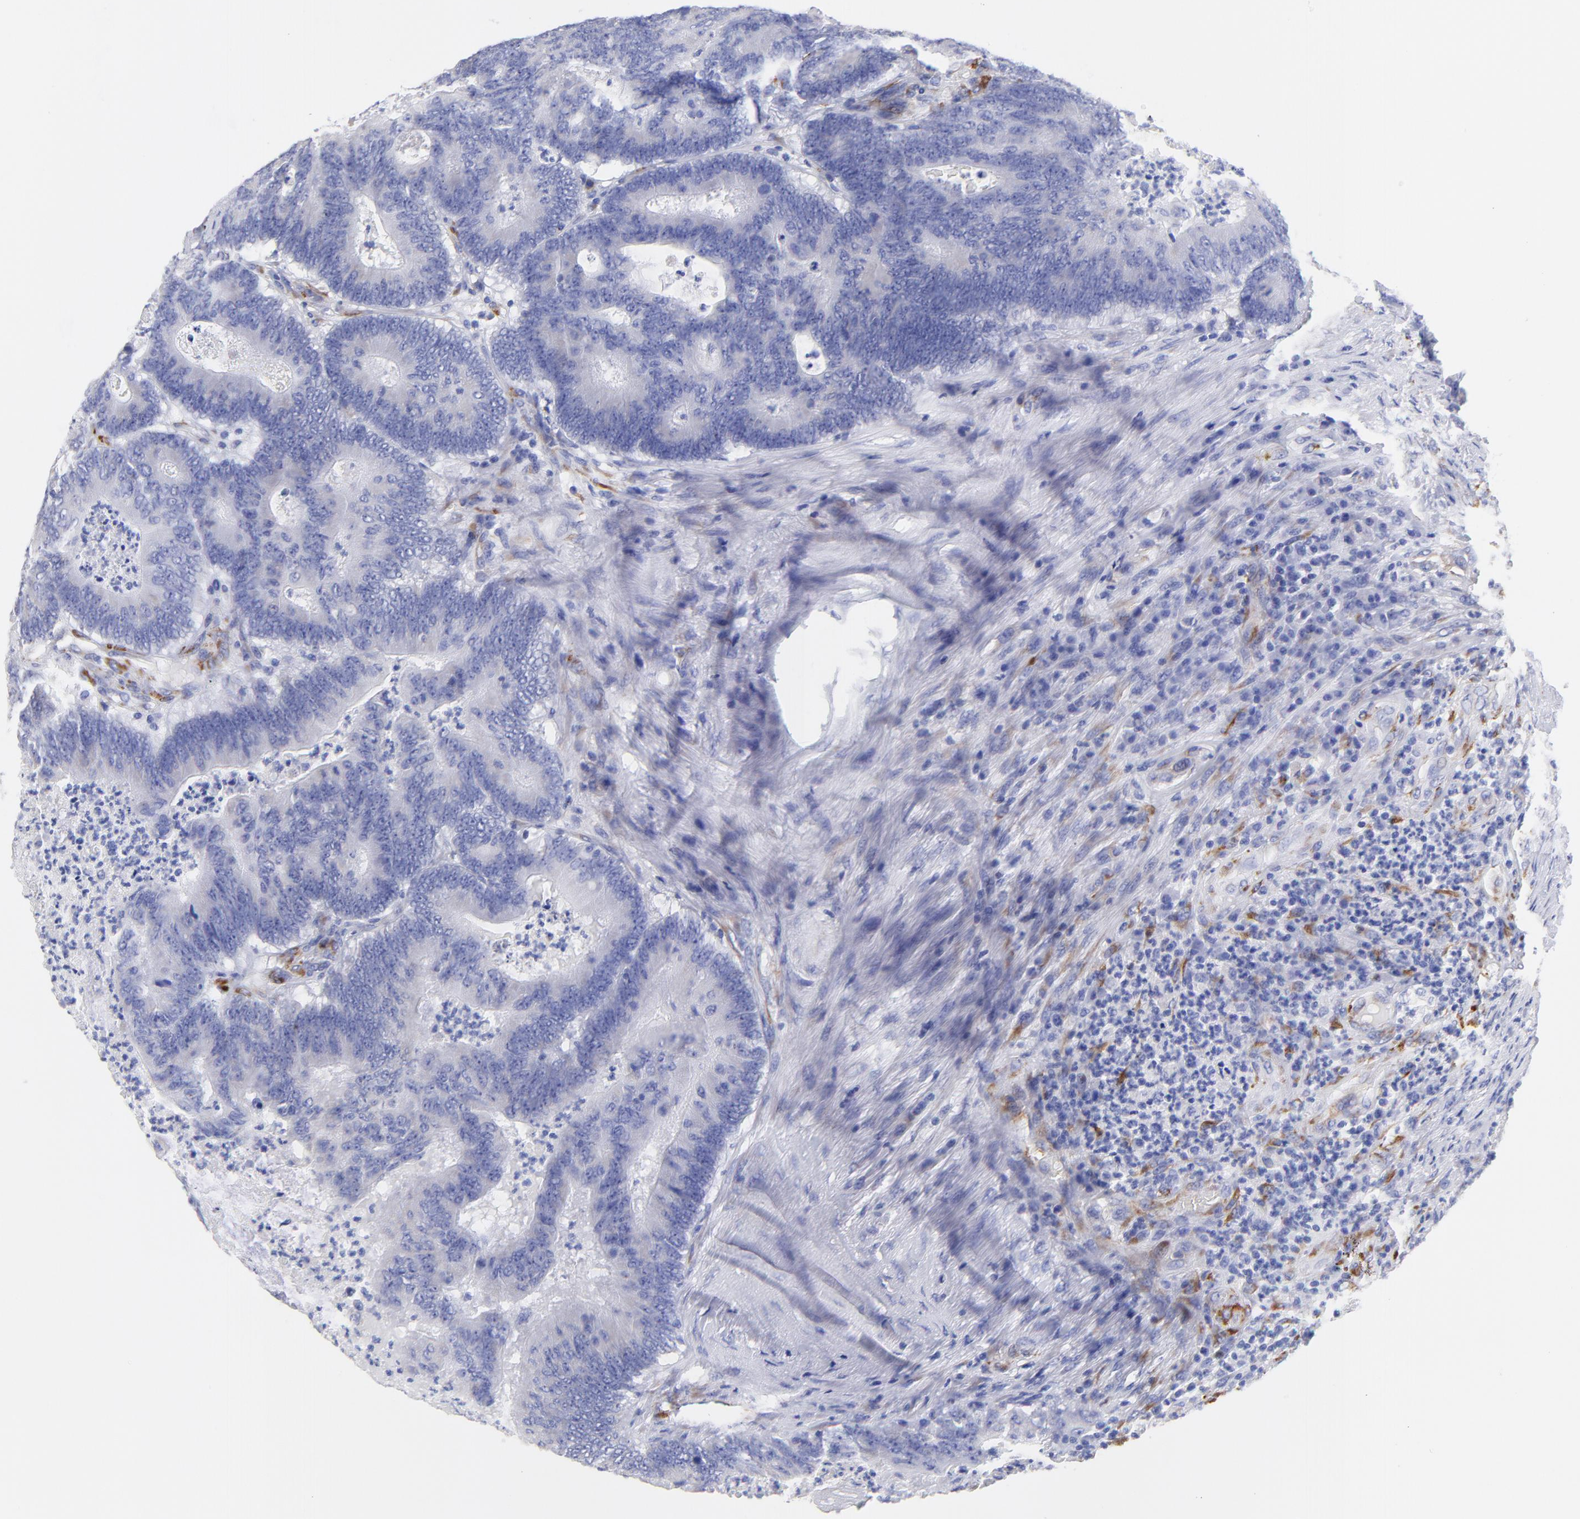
{"staining": {"intensity": "weak", "quantity": "25%-75%", "location": "cytoplasmic/membranous"}, "tissue": "colorectal cancer", "cell_type": "Tumor cells", "image_type": "cancer", "snomed": [{"axis": "morphology", "description": "Adenocarcinoma, NOS"}, {"axis": "topography", "description": "Colon"}], "caption": "IHC histopathology image of human colorectal adenocarcinoma stained for a protein (brown), which reveals low levels of weak cytoplasmic/membranous positivity in approximately 25%-75% of tumor cells.", "gene": "C1QTNF6", "patient": {"sex": "male", "age": 65}}